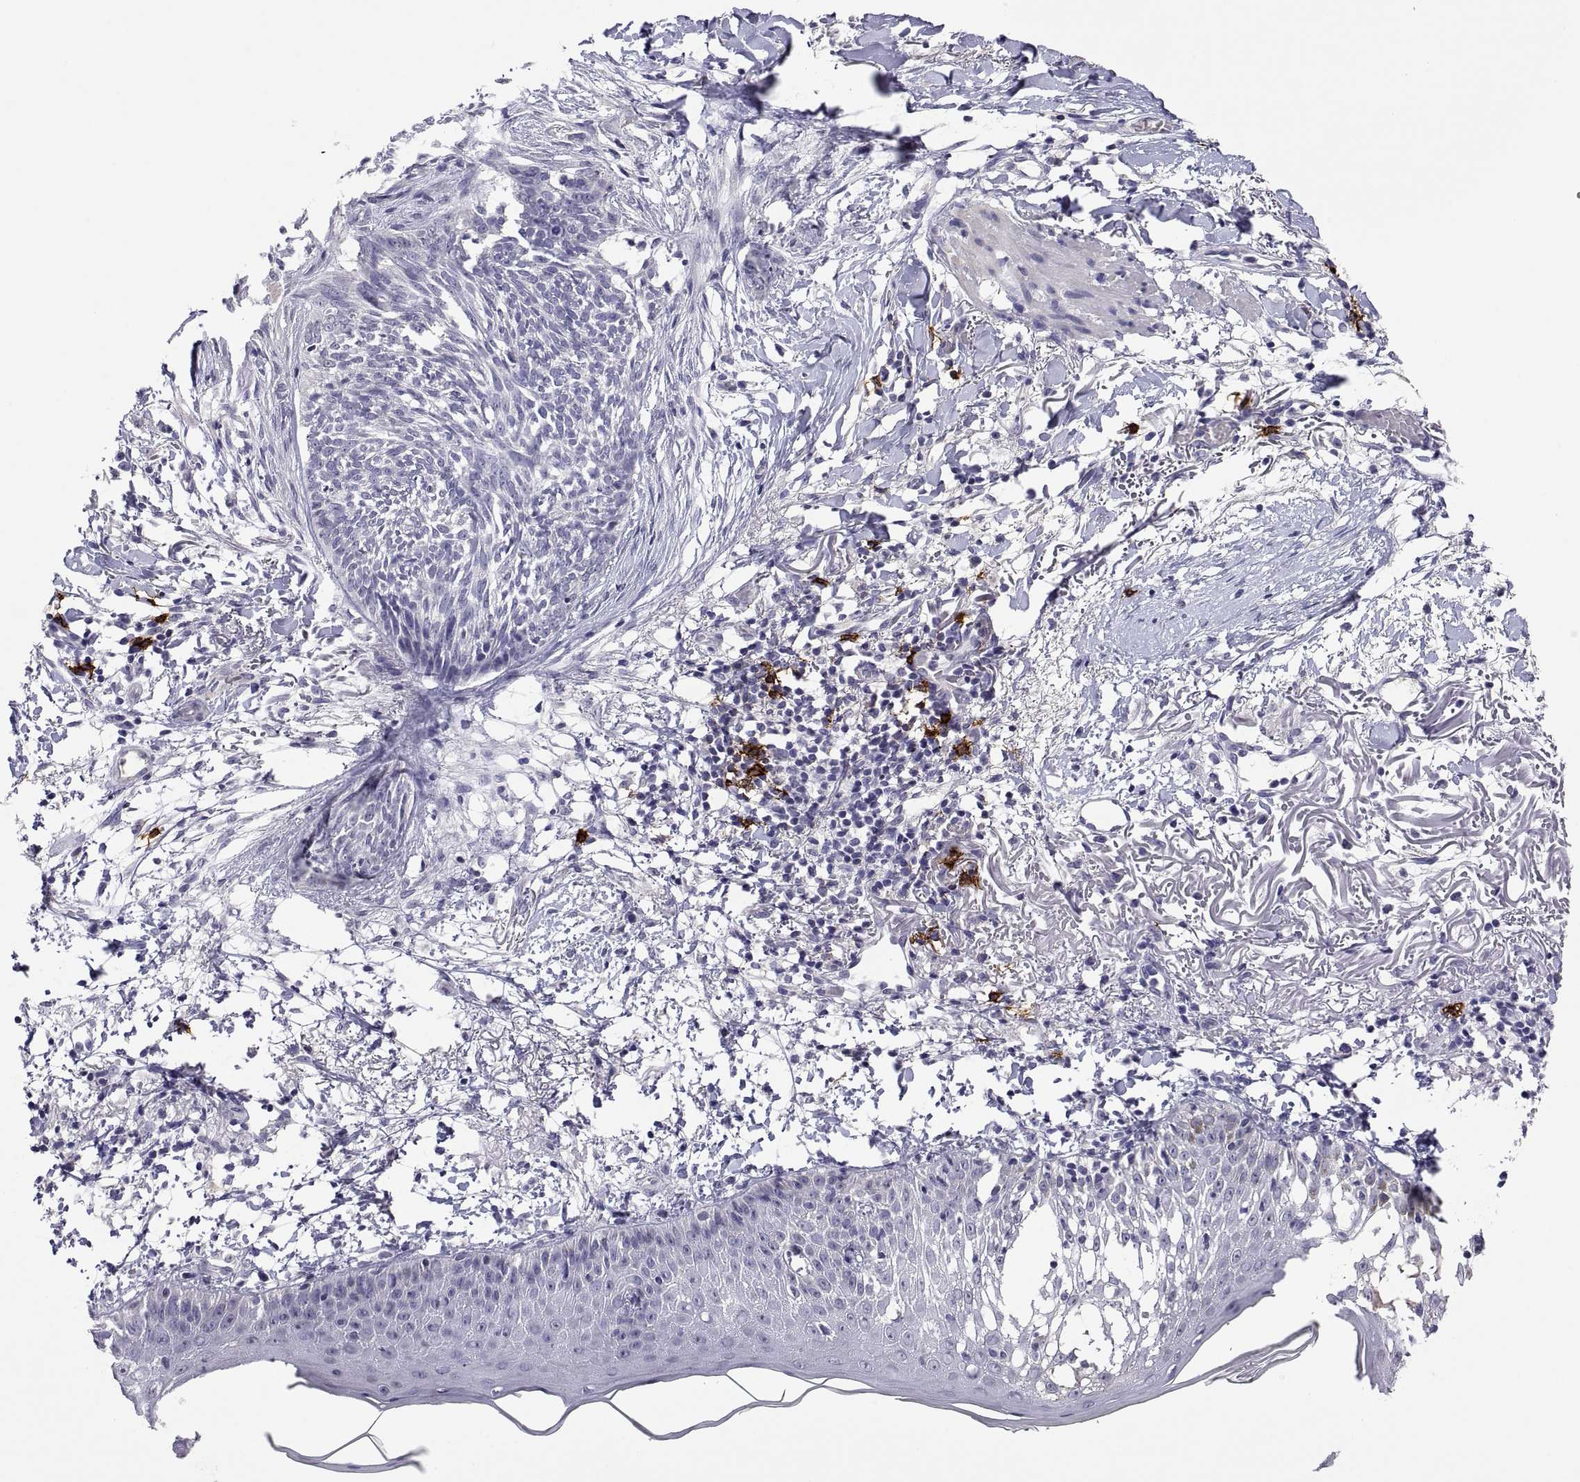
{"staining": {"intensity": "negative", "quantity": "none", "location": "none"}, "tissue": "skin cancer", "cell_type": "Tumor cells", "image_type": "cancer", "snomed": [{"axis": "morphology", "description": "Normal tissue, NOS"}, {"axis": "morphology", "description": "Basal cell carcinoma"}, {"axis": "topography", "description": "Skin"}], "caption": "An immunohistochemistry micrograph of basal cell carcinoma (skin) is shown. There is no staining in tumor cells of basal cell carcinoma (skin). (Stains: DAB (3,3'-diaminobenzidine) immunohistochemistry with hematoxylin counter stain, Microscopy: brightfield microscopy at high magnification).", "gene": "MS4A1", "patient": {"sex": "male", "age": 84}}